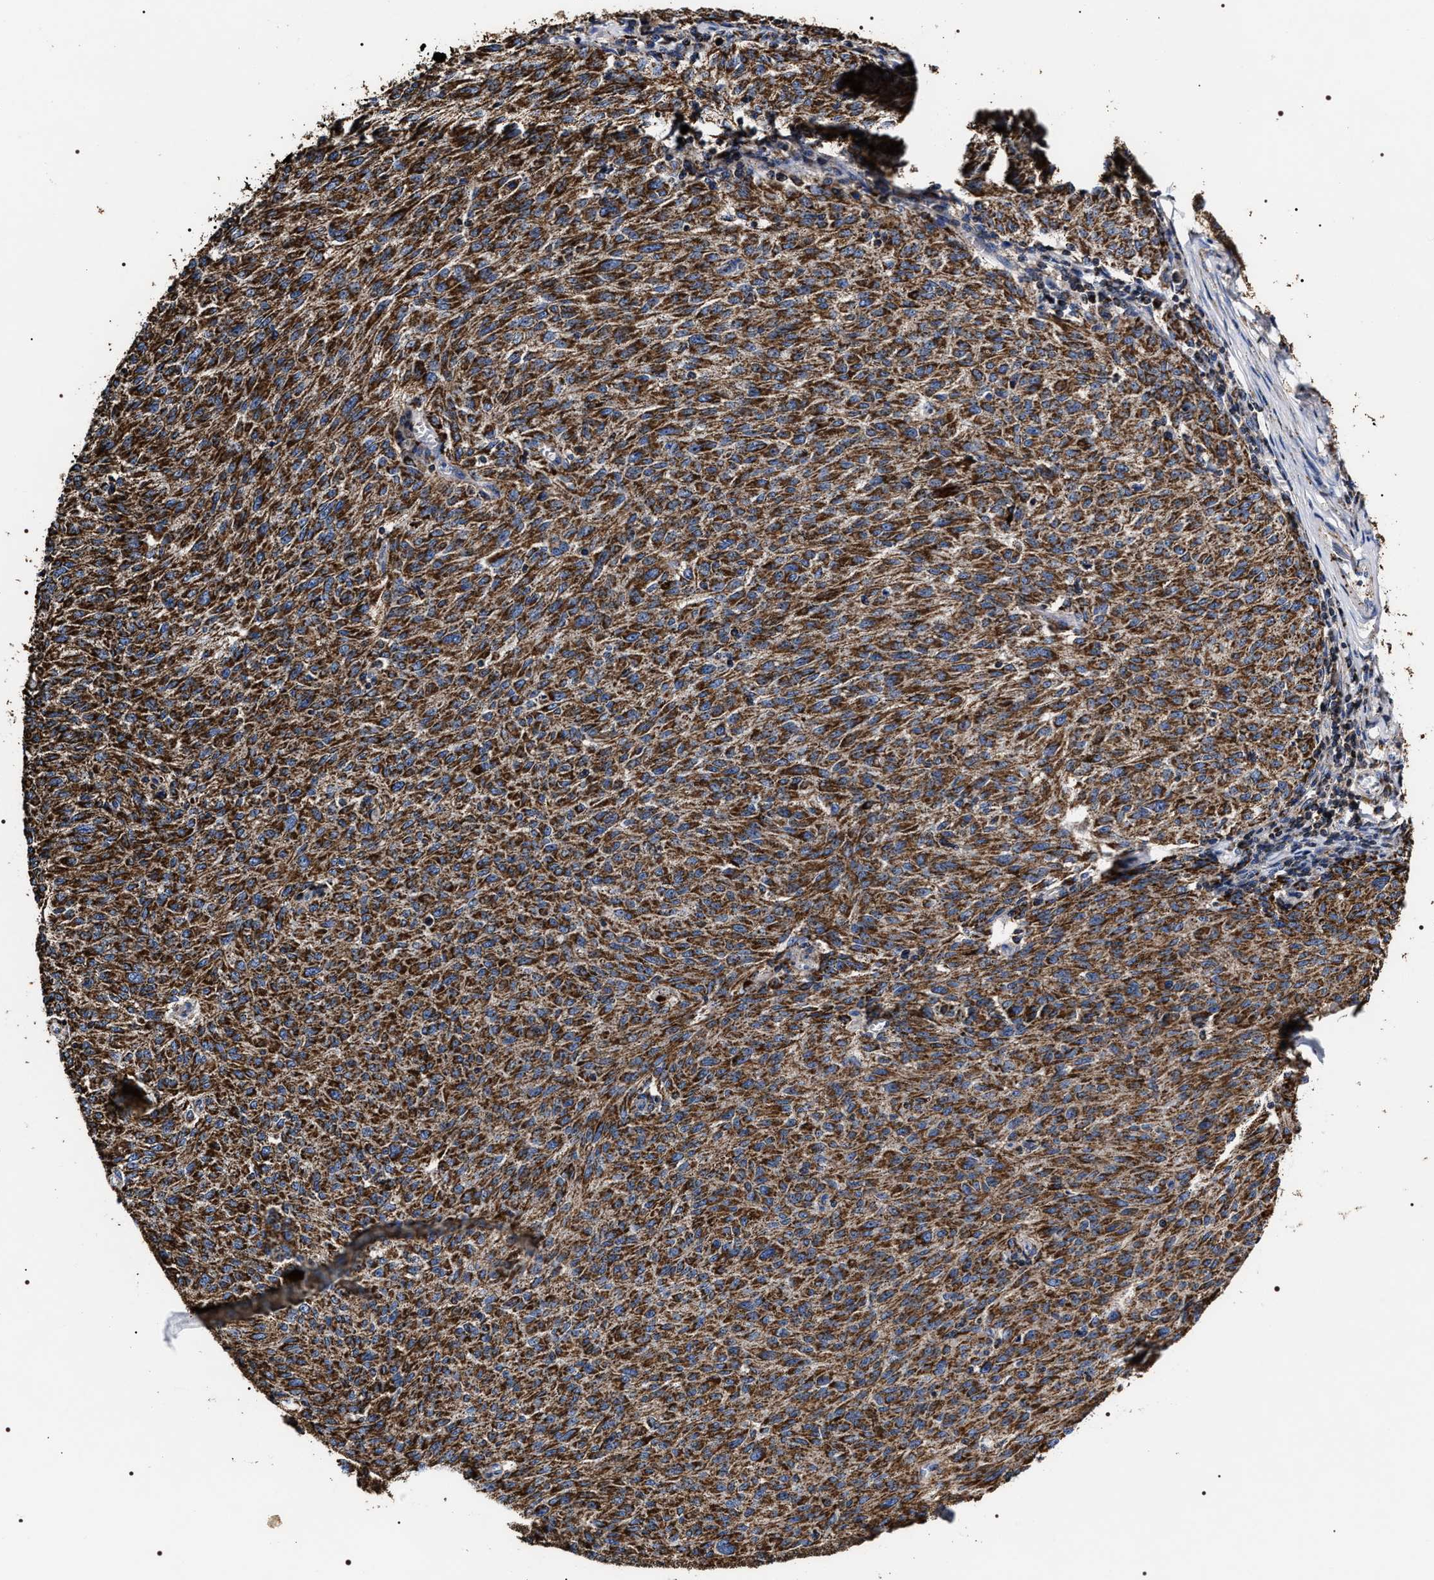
{"staining": {"intensity": "strong", "quantity": ">75%", "location": "cytoplasmic/membranous"}, "tissue": "melanoma", "cell_type": "Tumor cells", "image_type": "cancer", "snomed": [{"axis": "morphology", "description": "Malignant melanoma, NOS"}, {"axis": "topography", "description": "Skin"}], "caption": "Immunohistochemistry (DAB) staining of human malignant melanoma demonstrates strong cytoplasmic/membranous protein positivity in approximately >75% of tumor cells. (brown staining indicates protein expression, while blue staining denotes nuclei).", "gene": "COG5", "patient": {"sex": "female", "age": 72}}